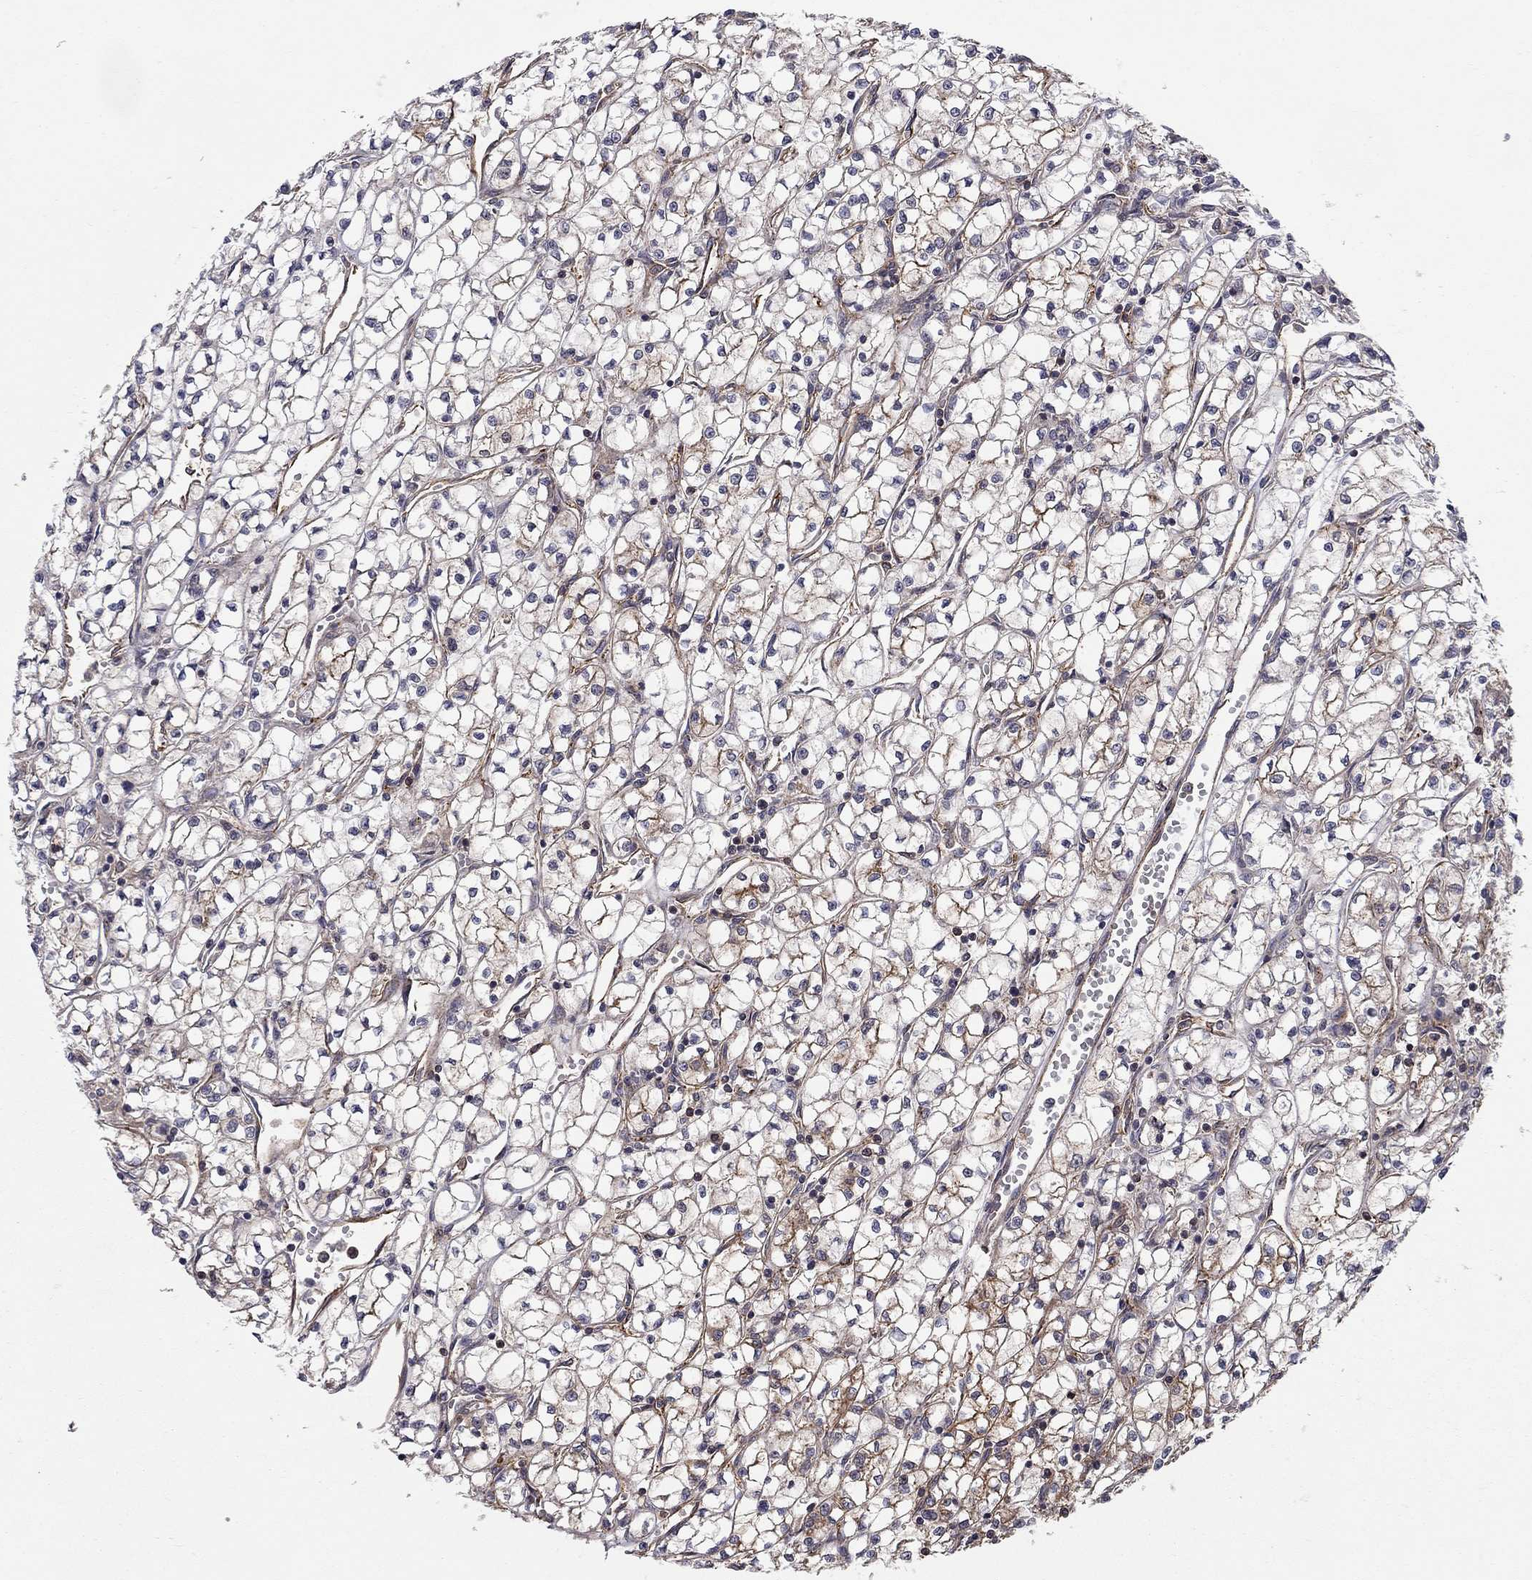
{"staining": {"intensity": "moderate", "quantity": "25%-75%", "location": "cytoplasmic/membranous"}, "tissue": "renal cancer", "cell_type": "Tumor cells", "image_type": "cancer", "snomed": [{"axis": "morphology", "description": "Adenocarcinoma, NOS"}, {"axis": "topography", "description": "Kidney"}], "caption": "The image exhibits immunohistochemical staining of adenocarcinoma (renal). There is moderate cytoplasmic/membranous staining is present in approximately 25%-75% of tumor cells.", "gene": "RASEF", "patient": {"sex": "female", "age": 64}}